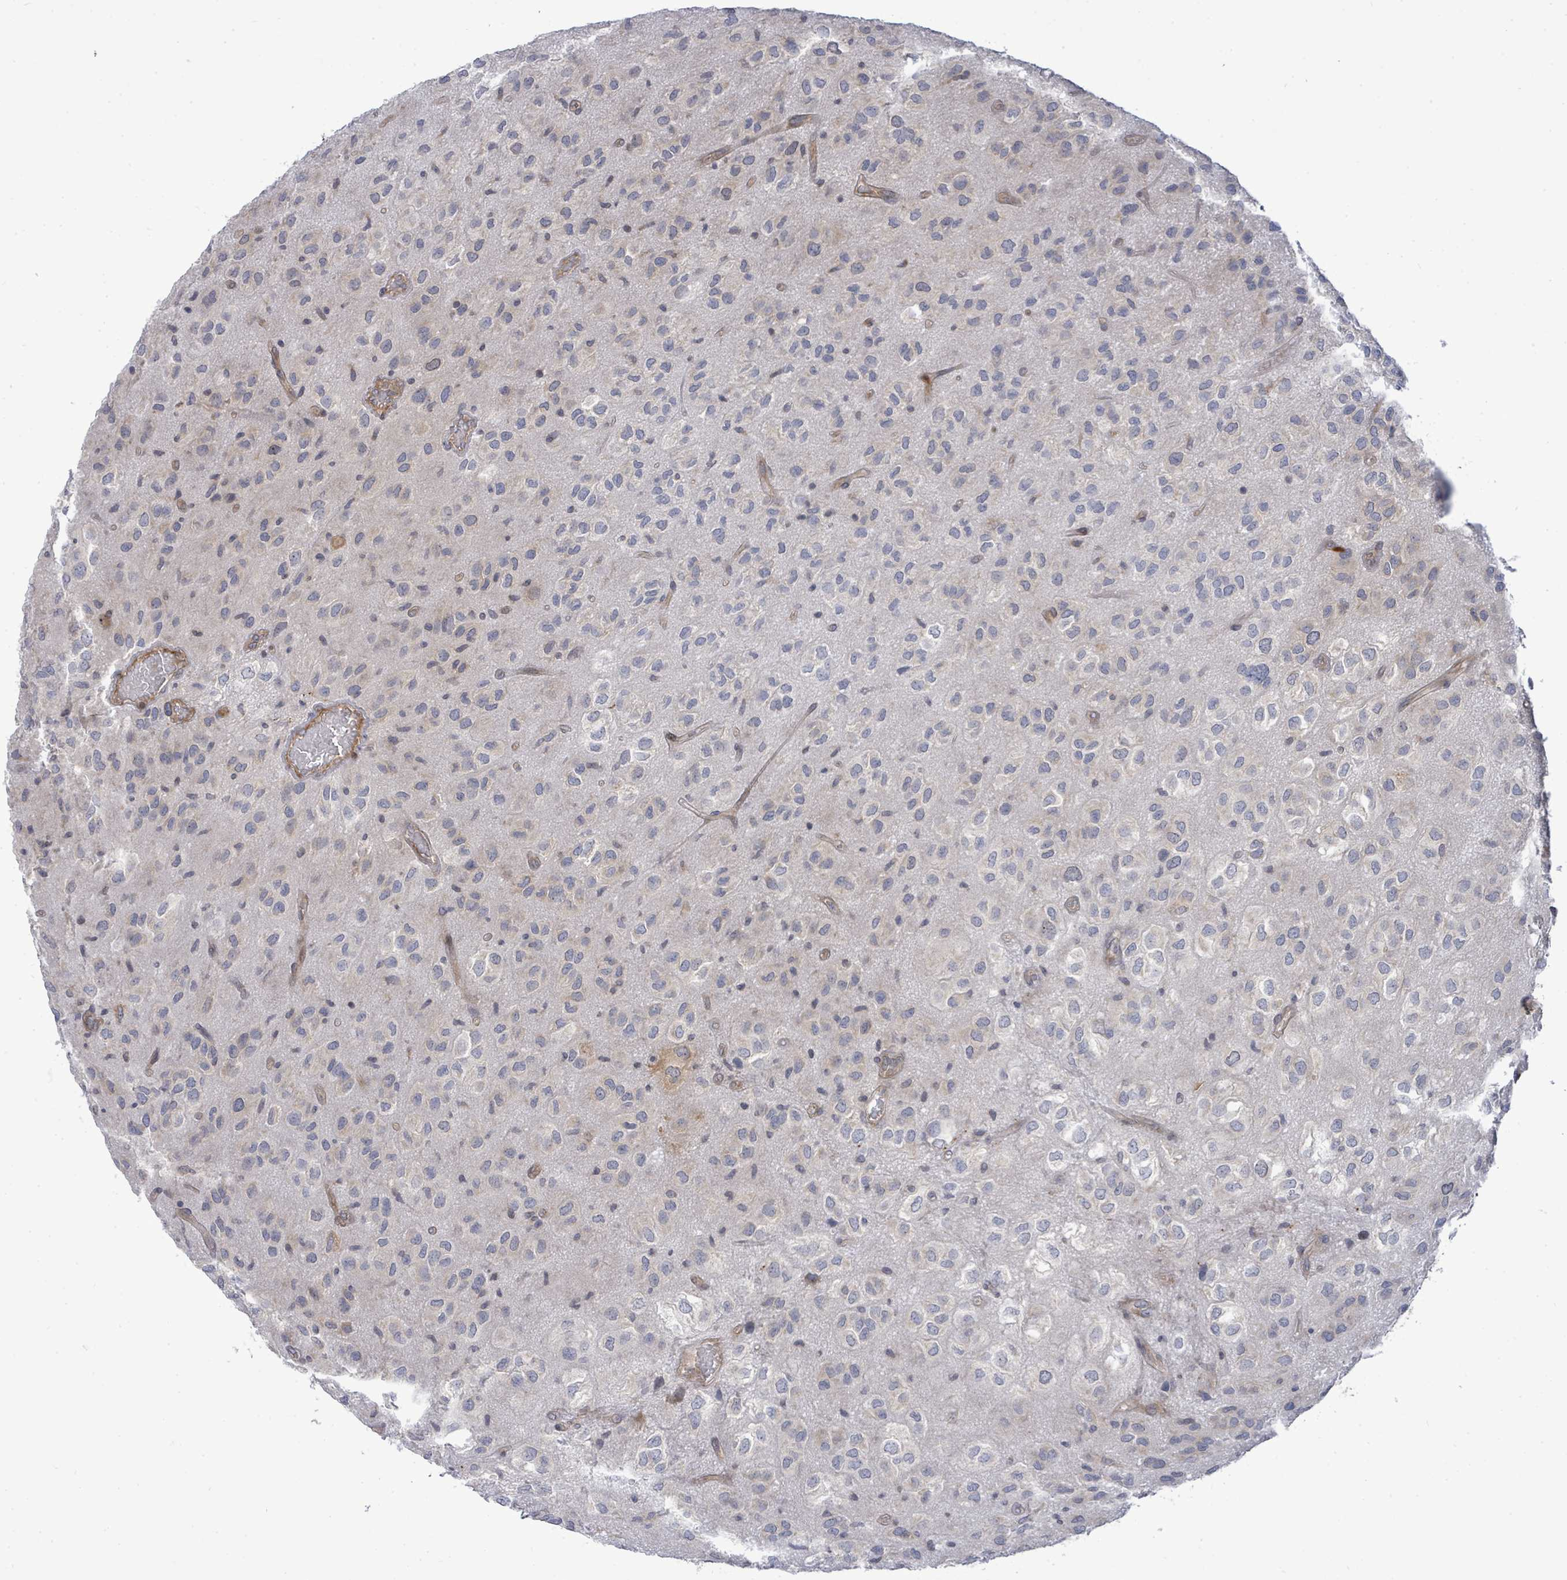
{"staining": {"intensity": "moderate", "quantity": "<25%", "location": "cytoplasmic/membranous"}, "tissue": "glioma", "cell_type": "Tumor cells", "image_type": "cancer", "snomed": [{"axis": "morphology", "description": "Glioma, malignant, Low grade"}, {"axis": "topography", "description": "Brain"}], "caption": "This image exhibits immunohistochemistry staining of human glioma, with low moderate cytoplasmic/membranous staining in approximately <25% of tumor cells.", "gene": "SAR1A", "patient": {"sex": "male", "age": 66}}